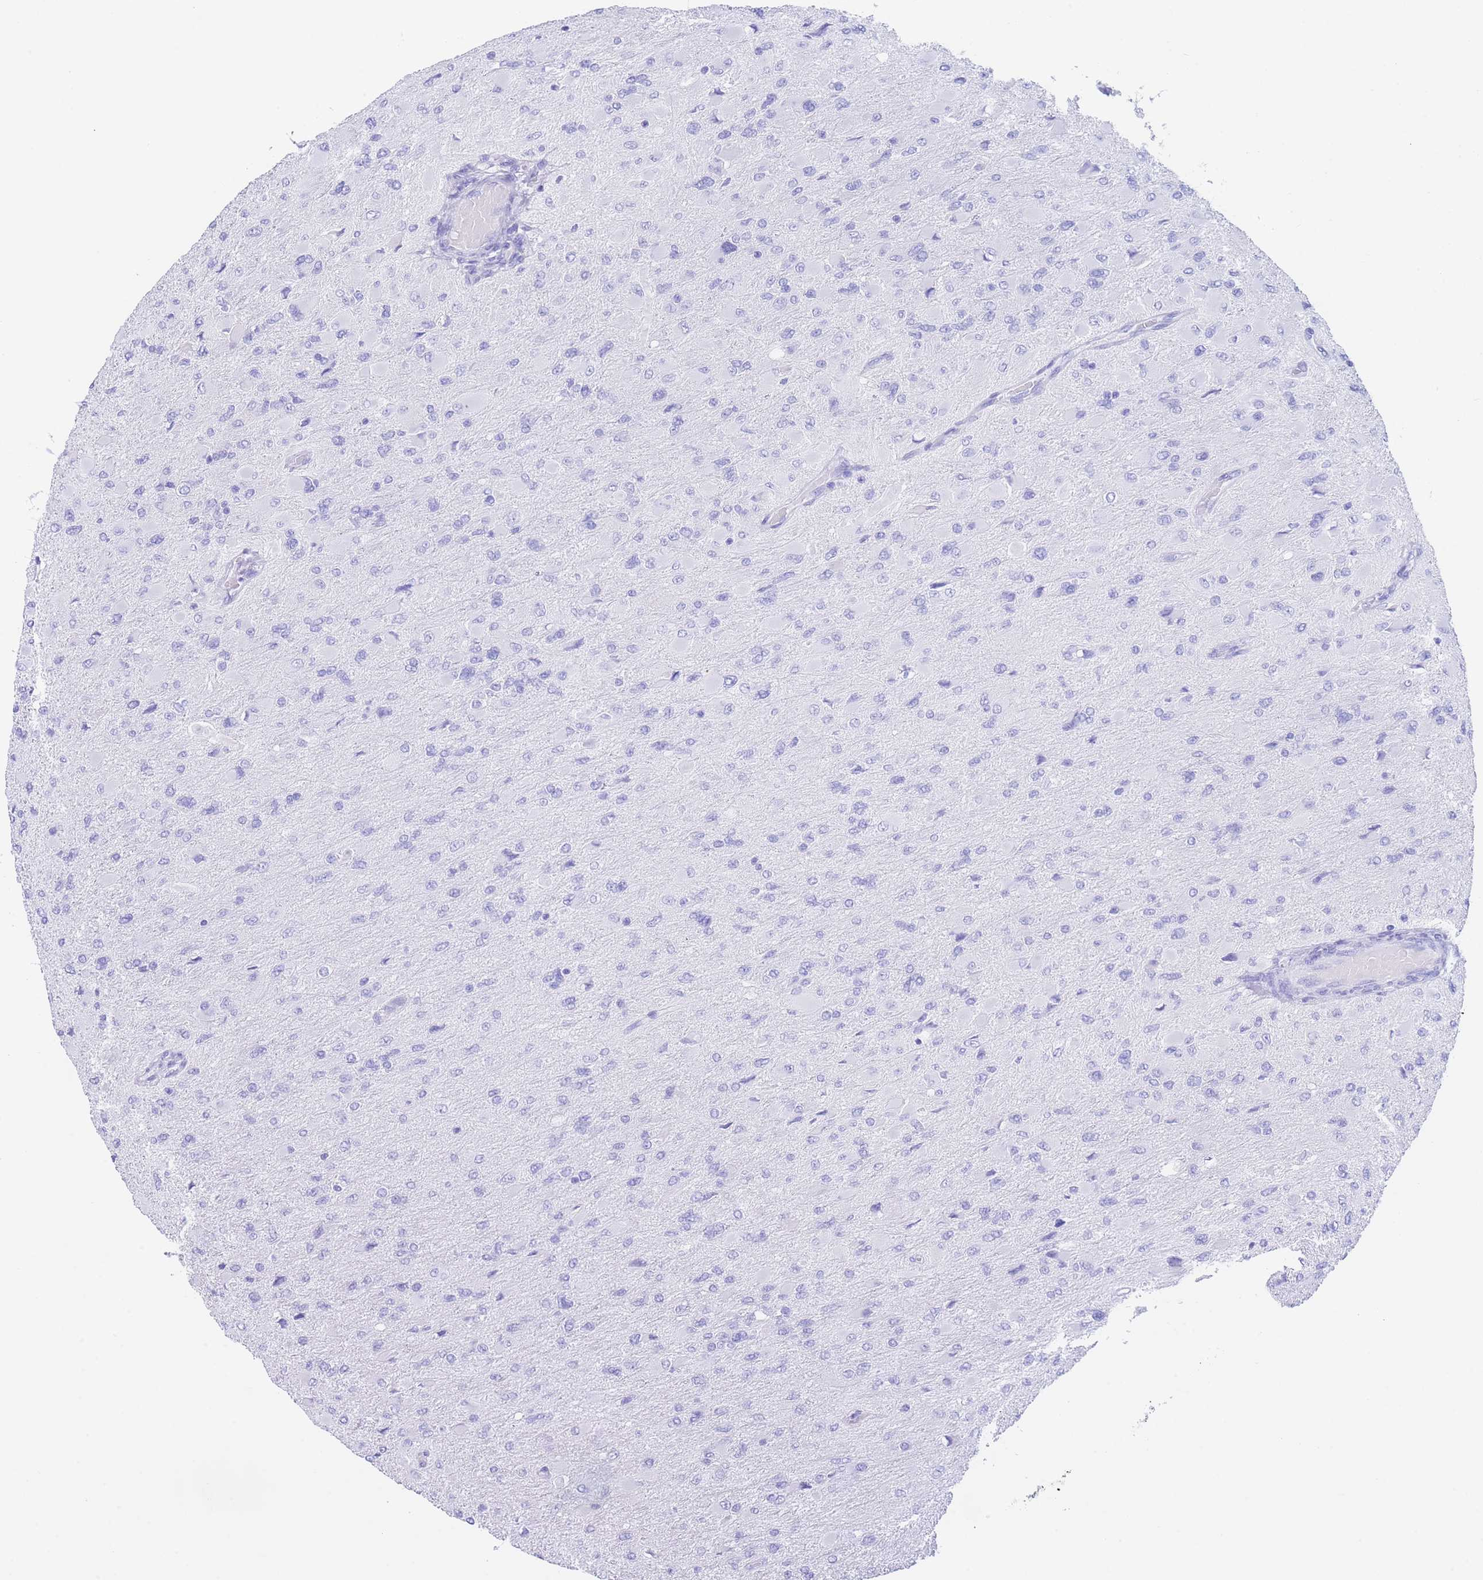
{"staining": {"intensity": "negative", "quantity": "none", "location": "none"}, "tissue": "glioma", "cell_type": "Tumor cells", "image_type": "cancer", "snomed": [{"axis": "morphology", "description": "Glioma, malignant, High grade"}, {"axis": "topography", "description": "Cerebral cortex"}], "caption": "IHC of human glioma demonstrates no positivity in tumor cells.", "gene": "SLCO1B3", "patient": {"sex": "female", "age": 36}}